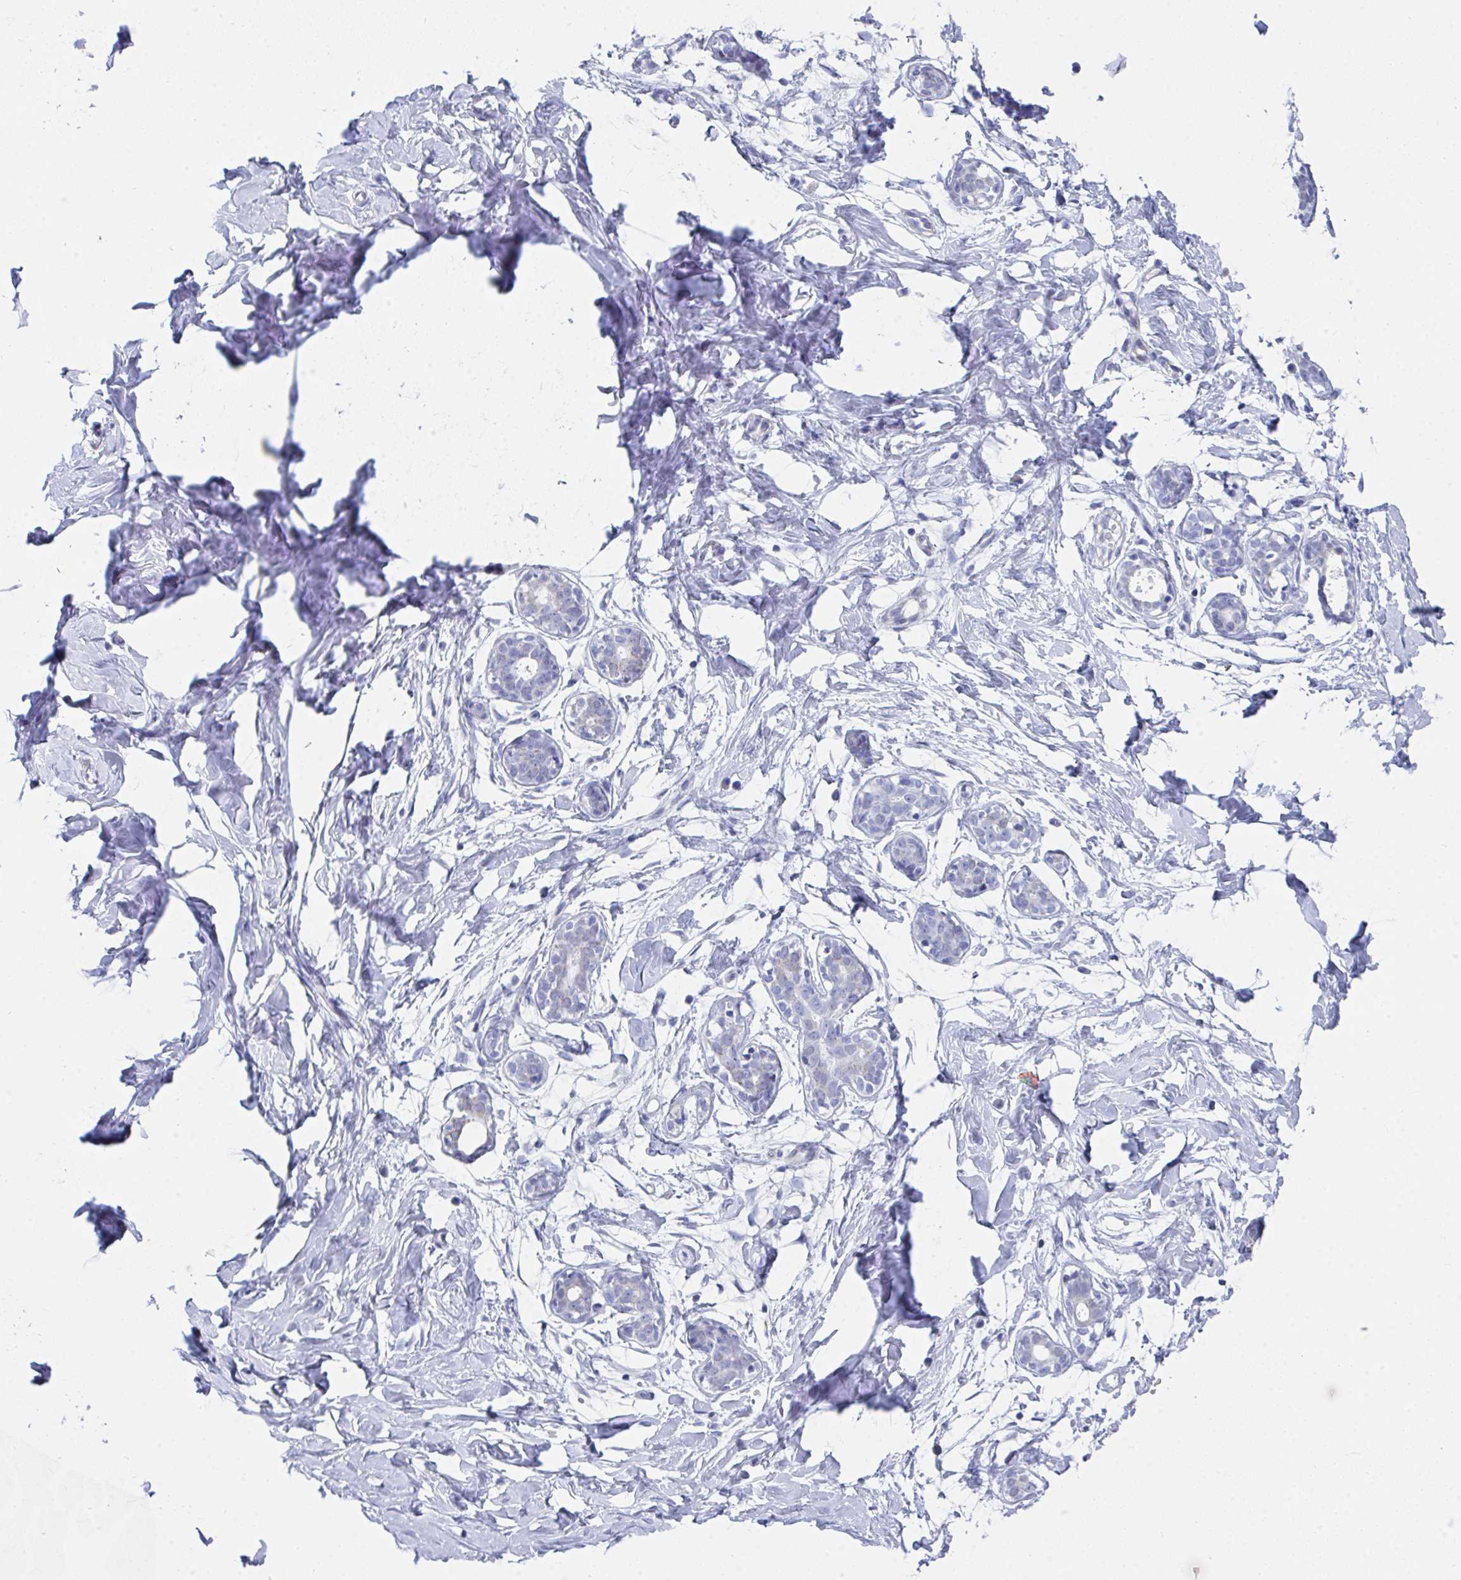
{"staining": {"intensity": "negative", "quantity": "none", "location": "none"}, "tissue": "breast", "cell_type": "Adipocytes", "image_type": "normal", "snomed": [{"axis": "morphology", "description": "Normal tissue, NOS"}, {"axis": "topography", "description": "Breast"}], "caption": "Immunohistochemistry (IHC) photomicrograph of benign breast stained for a protein (brown), which exhibits no expression in adipocytes.", "gene": "MGAM2", "patient": {"sex": "female", "age": 27}}